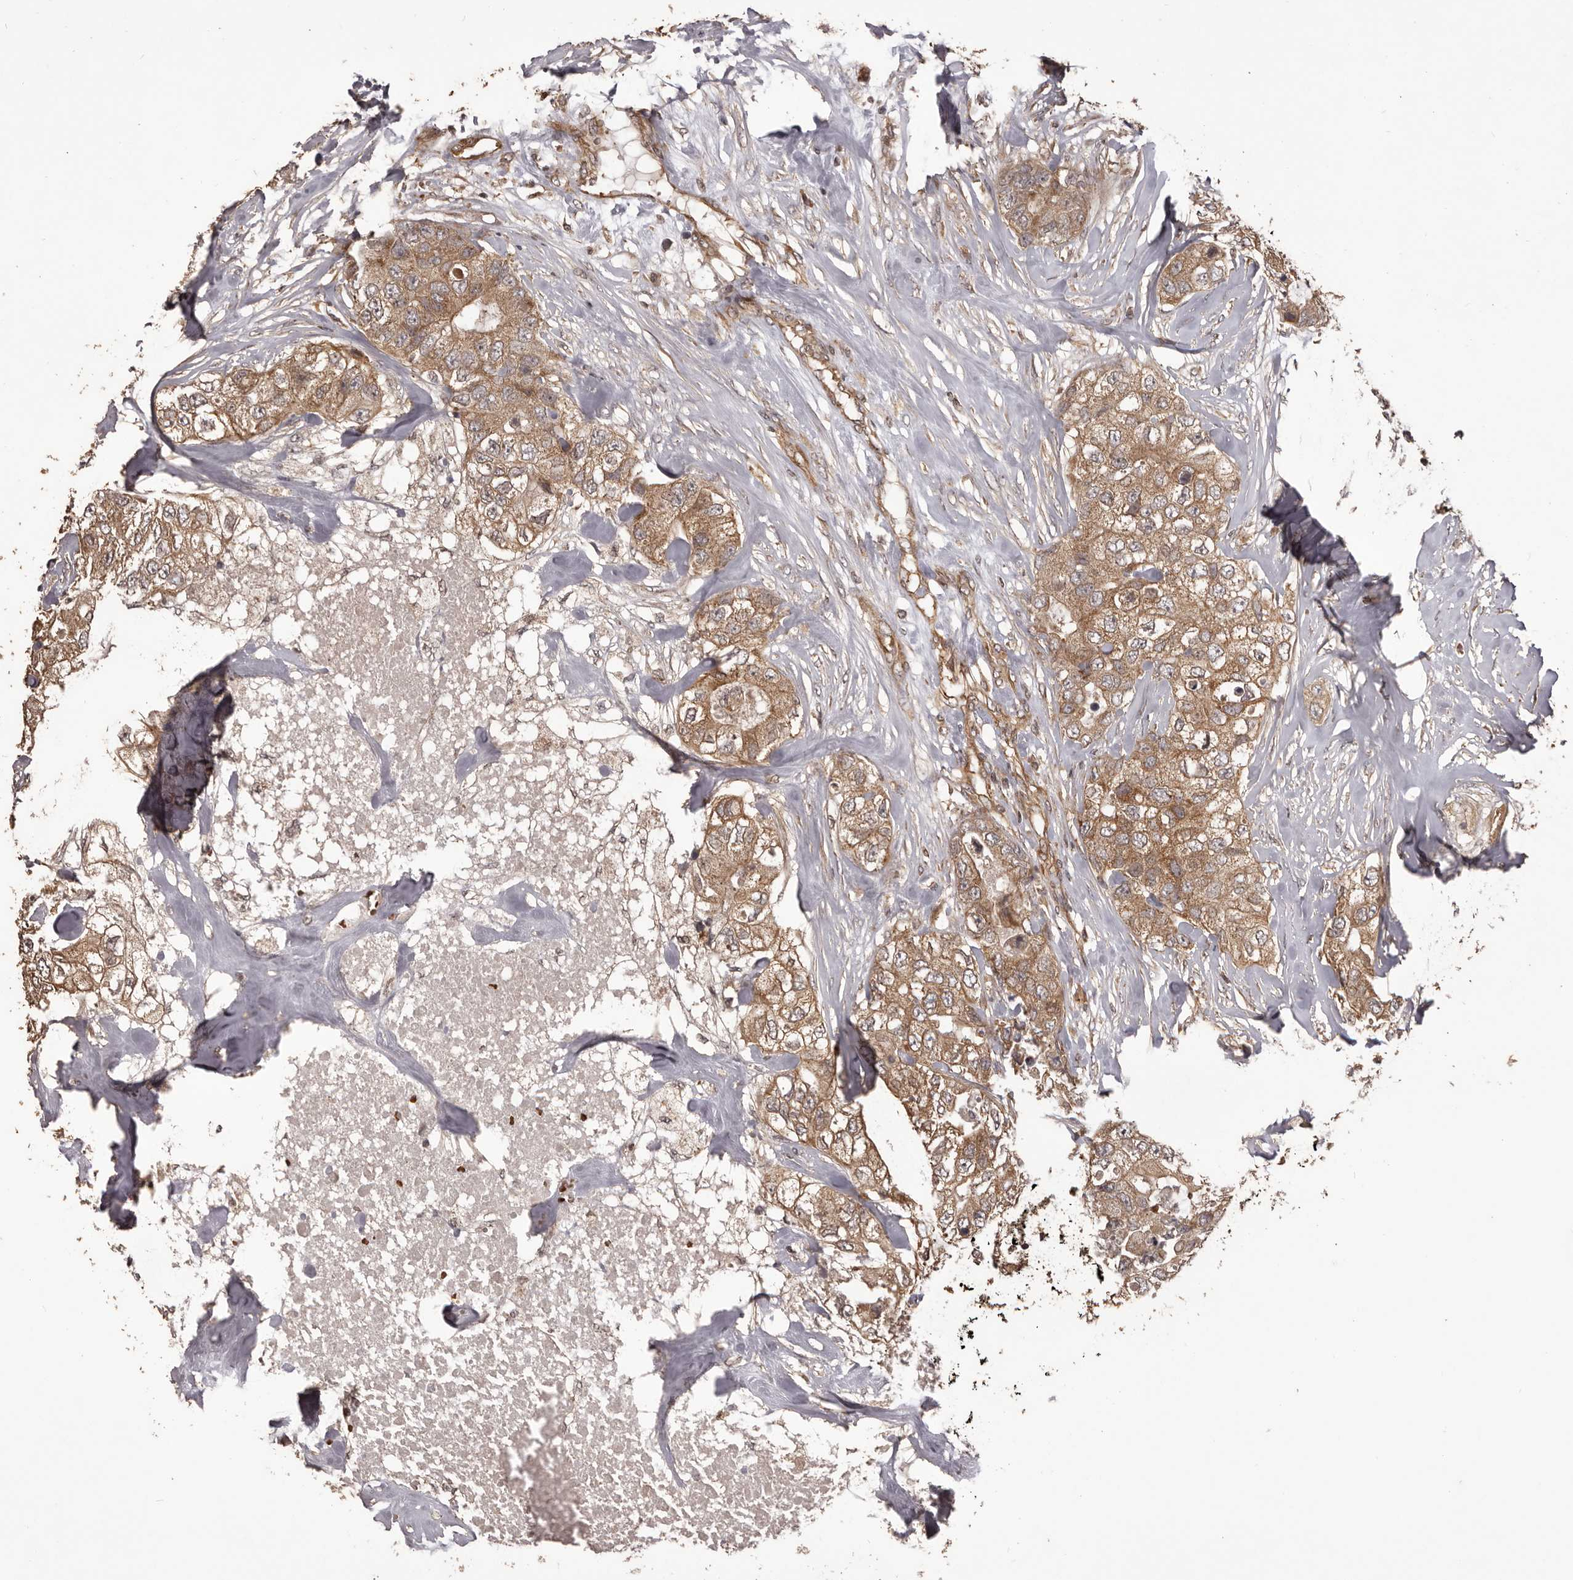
{"staining": {"intensity": "moderate", "quantity": ">75%", "location": "cytoplasmic/membranous"}, "tissue": "breast cancer", "cell_type": "Tumor cells", "image_type": "cancer", "snomed": [{"axis": "morphology", "description": "Duct carcinoma"}, {"axis": "topography", "description": "Breast"}], "caption": "An IHC image of neoplastic tissue is shown. Protein staining in brown labels moderate cytoplasmic/membranous positivity in breast infiltrating ductal carcinoma within tumor cells.", "gene": "QRSL1", "patient": {"sex": "female", "age": 62}}